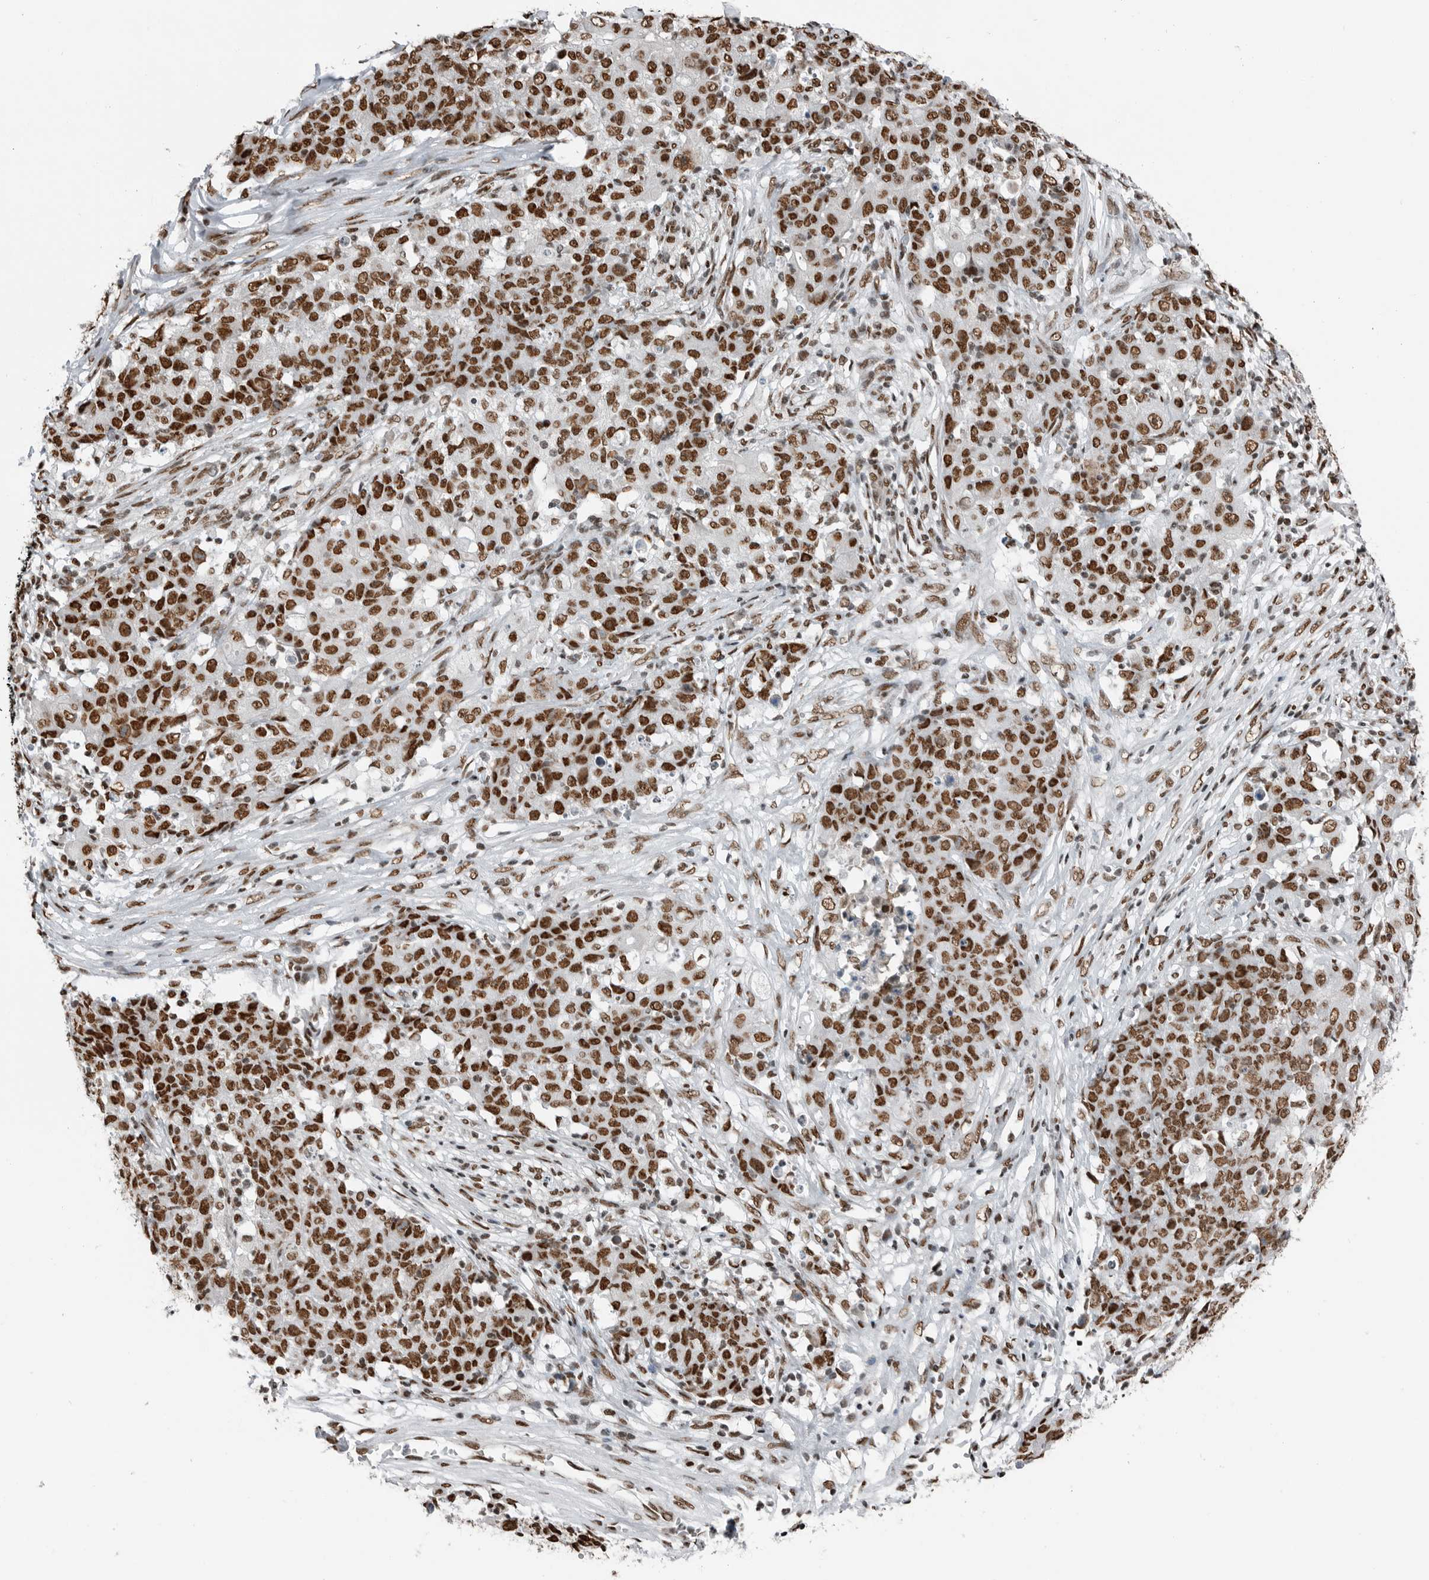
{"staining": {"intensity": "strong", "quantity": ">75%", "location": "nuclear"}, "tissue": "ovarian cancer", "cell_type": "Tumor cells", "image_type": "cancer", "snomed": [{"axis": "morphology", "description": "Carcinoma, endometroid"}, {"axis": "topography", "description": "Ovary"}], "caption": "Tumor cells demonstrate high levels of strong nuclear expression in approximately >75% of cells in endometroid carcinoma (ovarian). (Brightfield microscopy of DAB IHC at high magnification).", "gene": "BLZF1", "patient": {"sex": "female", "age": 42}}